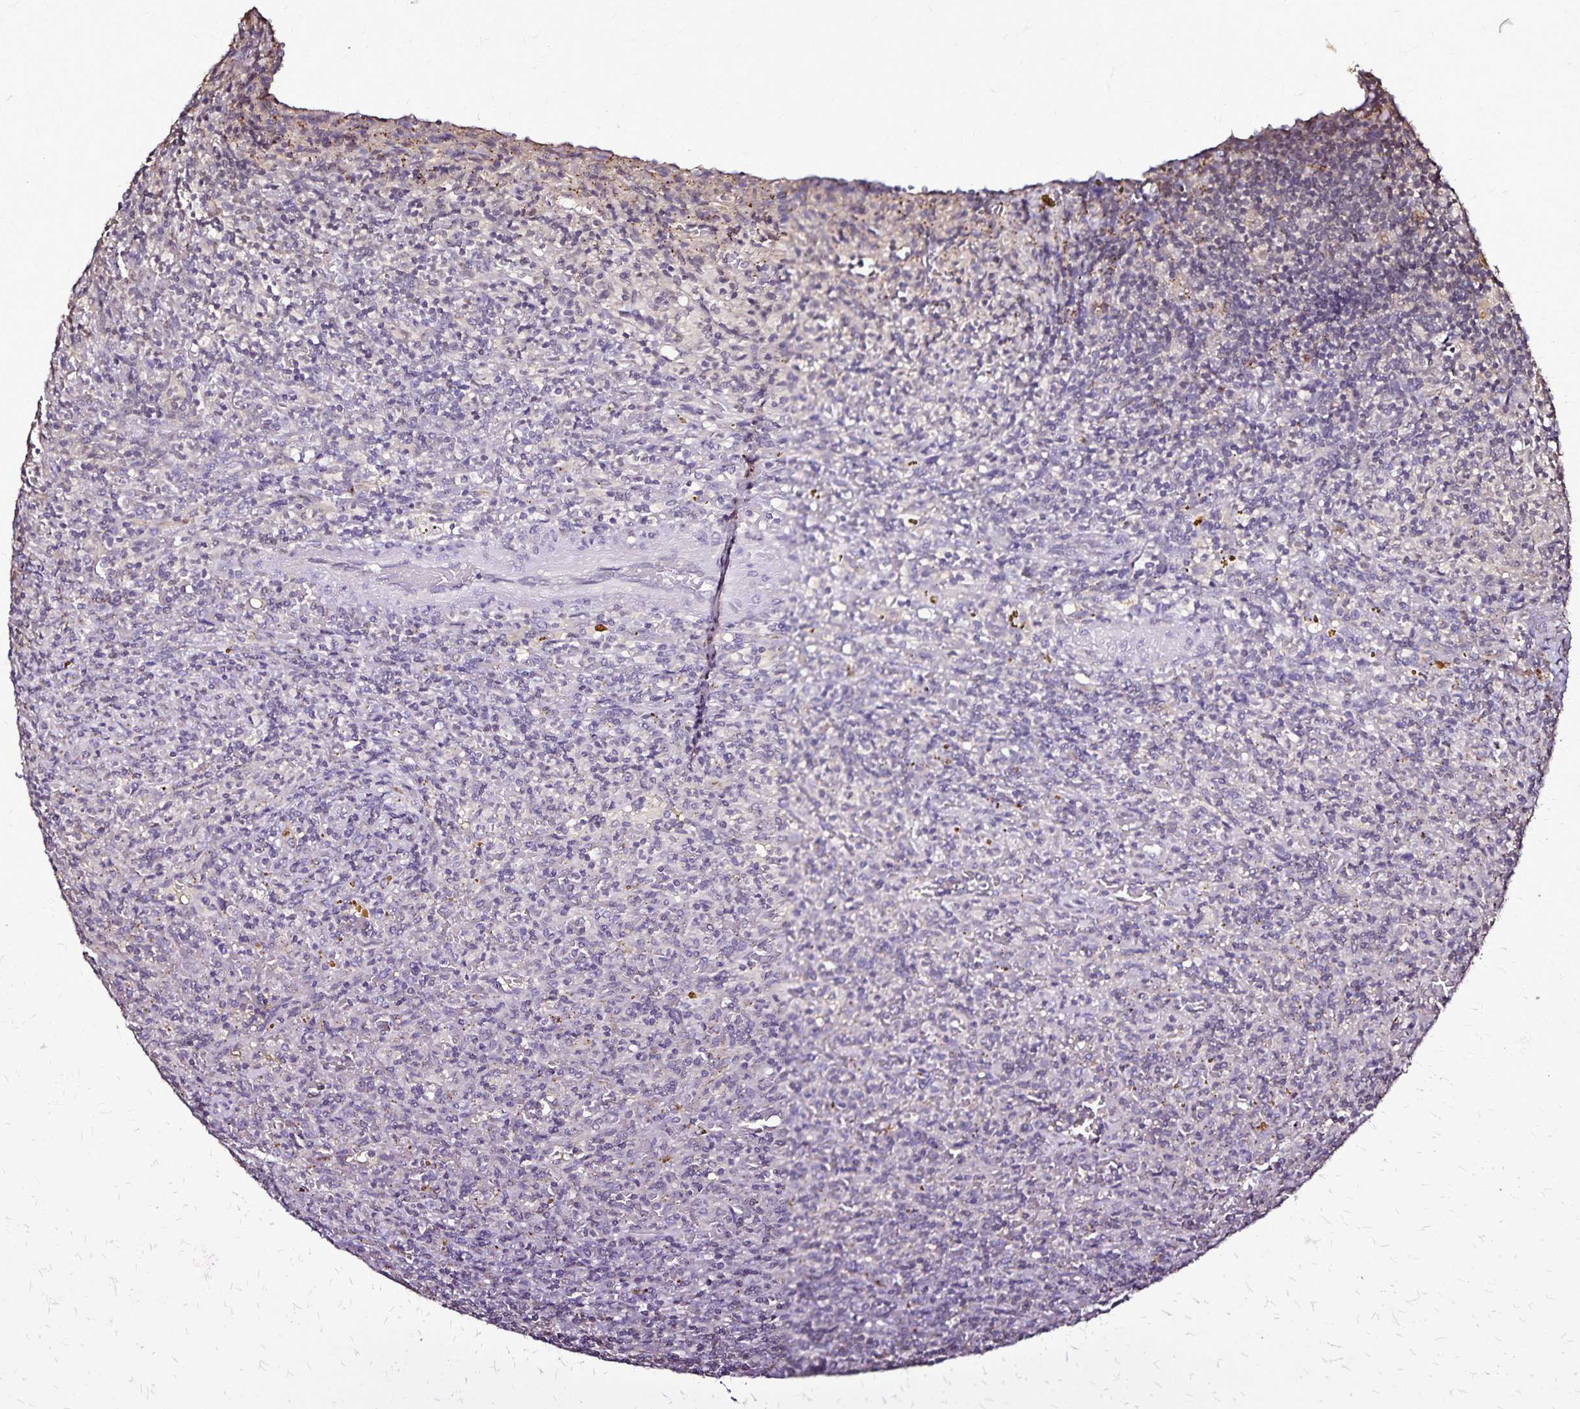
{"staining": {"intensity": "negative", "quantity": "none", "location": "none"}, "tissue": "lymphoma", "cell_type": "Tumor cells", "image_type": "cancer", "snomed": [{"axis": "morphology", "description": "Malignant lymphoma, non-Hodgkin's type, Low grade"}, {"axis": "topography", "description": "Spleen"}], "caption": "This micrograph is of malignant lymphoma, non-Hodgkin's type (low-grade) stained with immunohistochemistry to label a protein in brown with the nuclei are counter-stained blue. There is no staining in tumor cells.", "gene": "CHMP1B", "patient": {"sex": "female", "age": 70}}